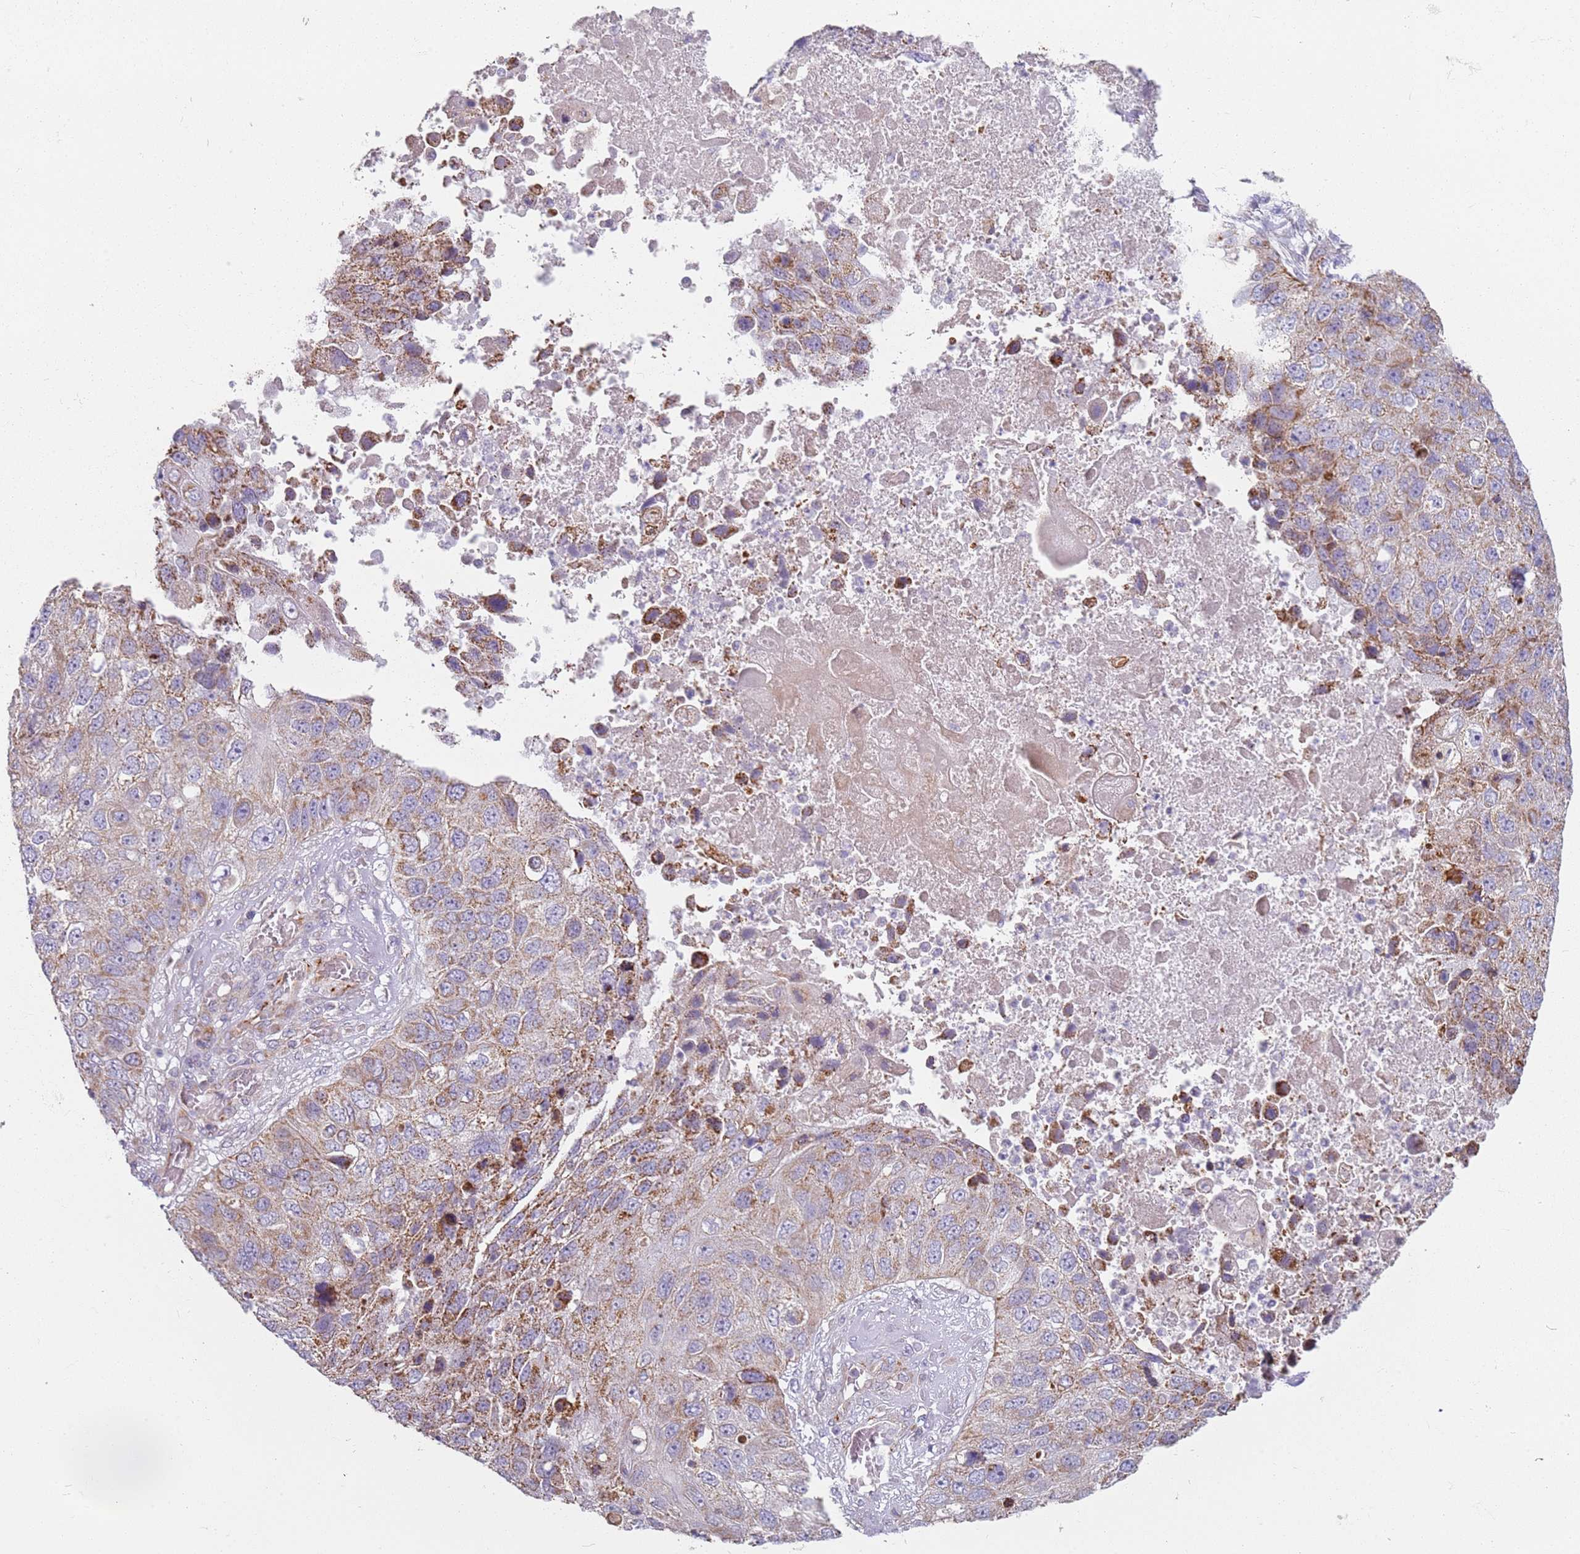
{"staining": {"intensity": "moderate", "quantity": "25%-75%", "location": "cytoplasmic/membranous"}, "tissue": "lung cancer", "cell_type": "Tumor cells", "image_type": "cancer", "snomed": [{"axis": "morphology", "description": "Squamous cell carcinoma, NOS"}, {"axis": "topography", "description": "Lung"}], "caption": "Lung cancer stained with a brown dye exhibits moderate cytoplasmic/membranous positive staining in approximately 25%-75% of tumor cells.", "gene": "ALS2", "patient": {"sex": "male", "age": 61}}